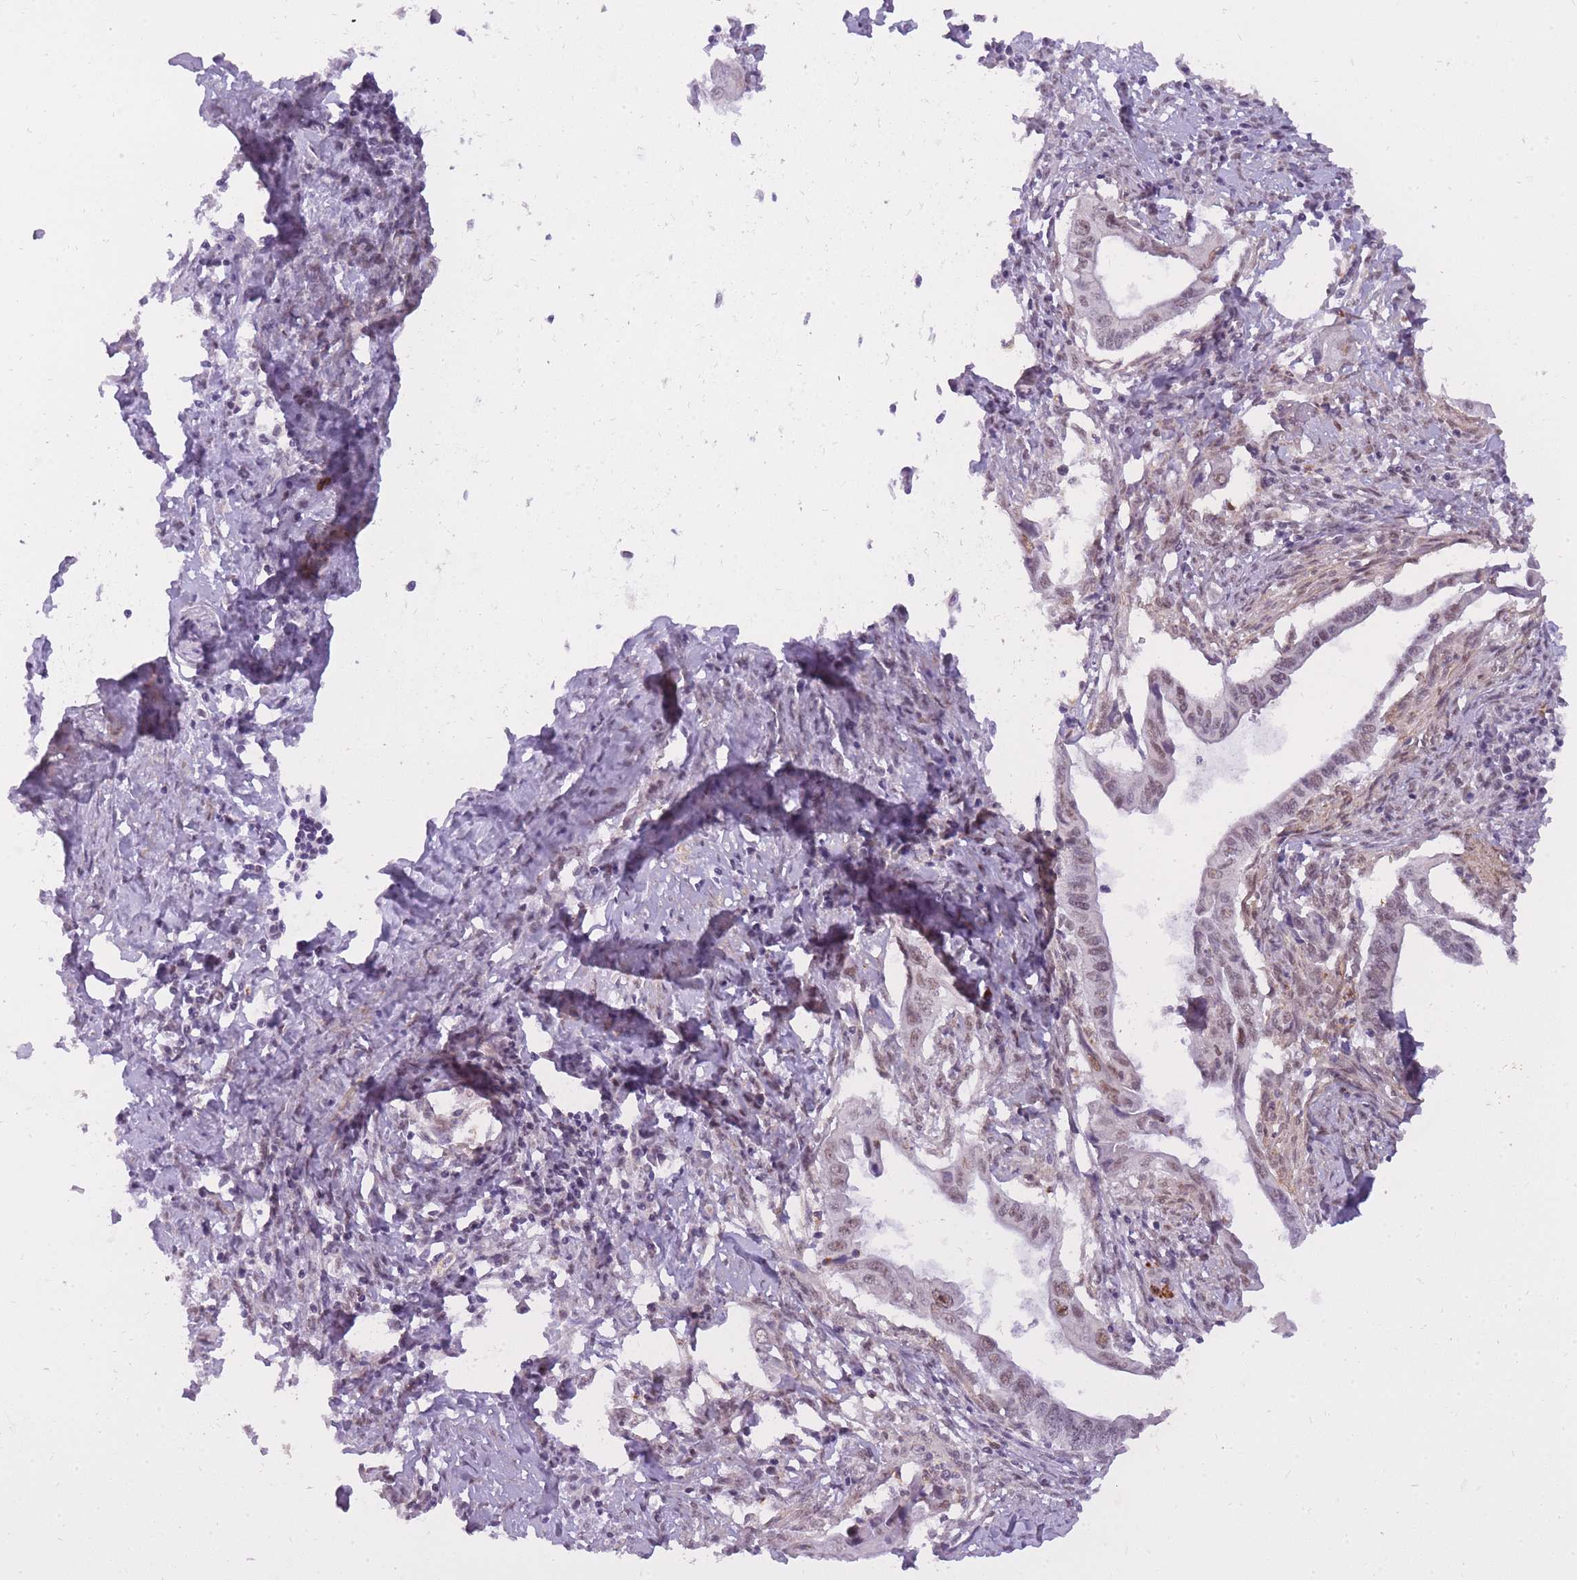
{"staining": {"intensity": "weak", "quantity": ">75%", "location": "nuclear"}, "tissue": "cervical cancer", "cell_type": "Tumor cells", "image_type": "cancer", "snomed": [{"axis": "morphology", "description": "Adenocarcinoma, NOS"}, {"axis": "topography", "description": "Cervix"}], "caption": "Immunohistochemical staining of human cervical cancer reveals low levels of weak nuclear protein positivity in approximately >75% of tumor cells.", "gene": "TIGD1", "patient": {"sex": "female", "age": 42}}